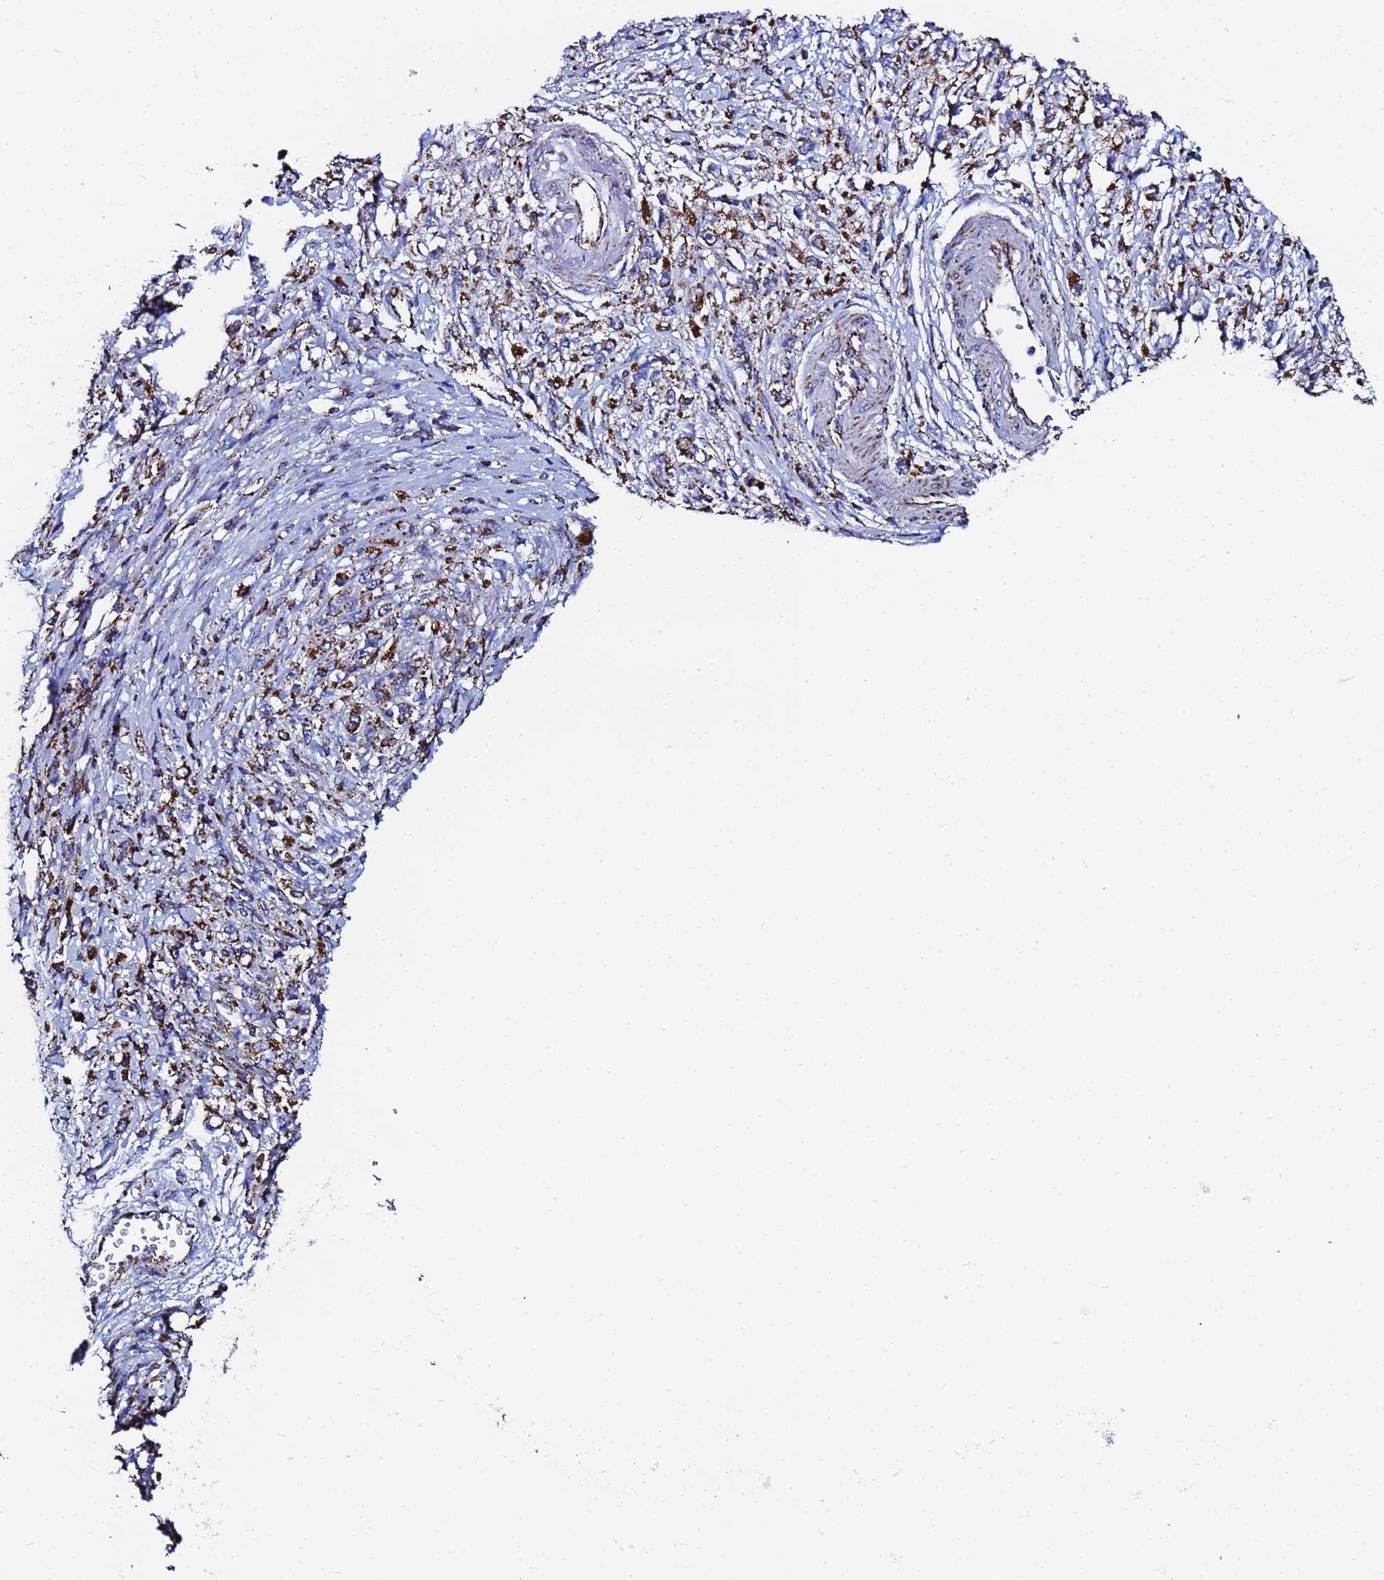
{"staining": {"intensity": "strong", "quantity": ">75%", "location": "cytoplasmic/membranous"}, "tissue": "stomach cancer", "cell_type": "Tumor cells", "image_type": "cancer", "snomed": [{"axis": "morphology", "description": "Adenocarcinoma, NOS"}, {"axis": "topography", "description": "Stomach"}], "caption": "Protein analysis of stomach cancer tissue exhibits strong cytoplasmic/membranous positivity in about >75% of tumor cells. (DAB (3,3'-diaminobenzidine) IHC, brown staining for protein, blue staining for nuclei).", "gene": "GLUD1", "patient": {"sex": "female", "age": 59}}